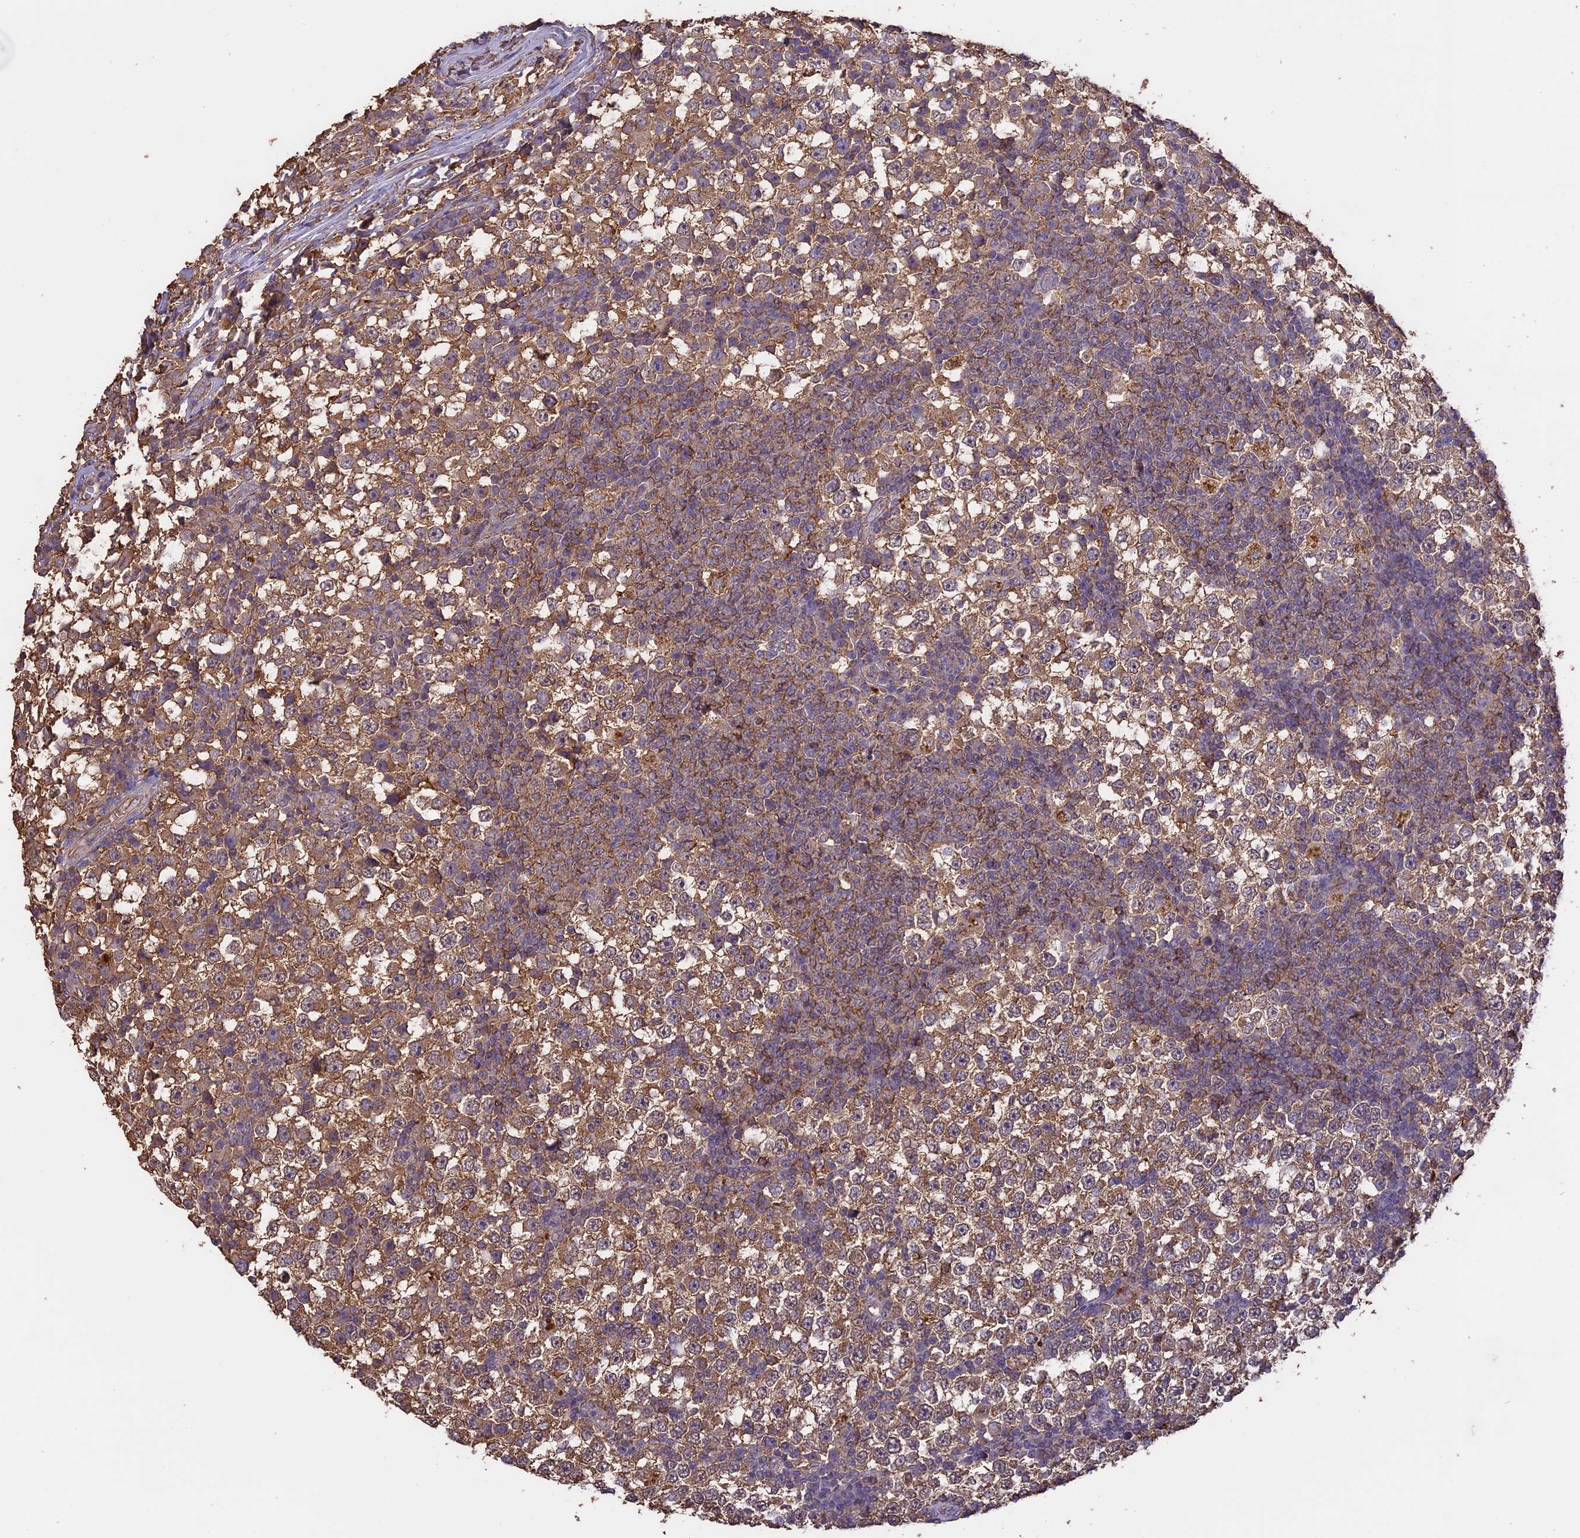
{"staining": {"intensity": "moderate", "quantity": ">75%", "location": "cytoplasmic/membranous"}, "tissue": "testis cancer", "cell_type": "Tumor cells", "image_type": "cancer", "snomed": [{"axis": "morphology", "description": "Seminoma, NOS"}, {"axis": "topography", "description": "Testis"}], "caption": "A brown stain shows moderate cytoplasmic/membranous expression of a protein in seminoma (testis) tumor cells. The staining was performed using DAB, with brown indicating positive protein expression. Nuclei are stained blue with hematoxylin.", "gene": "ARHGAP19", "patient": {"sex": "male", "age": 65}}